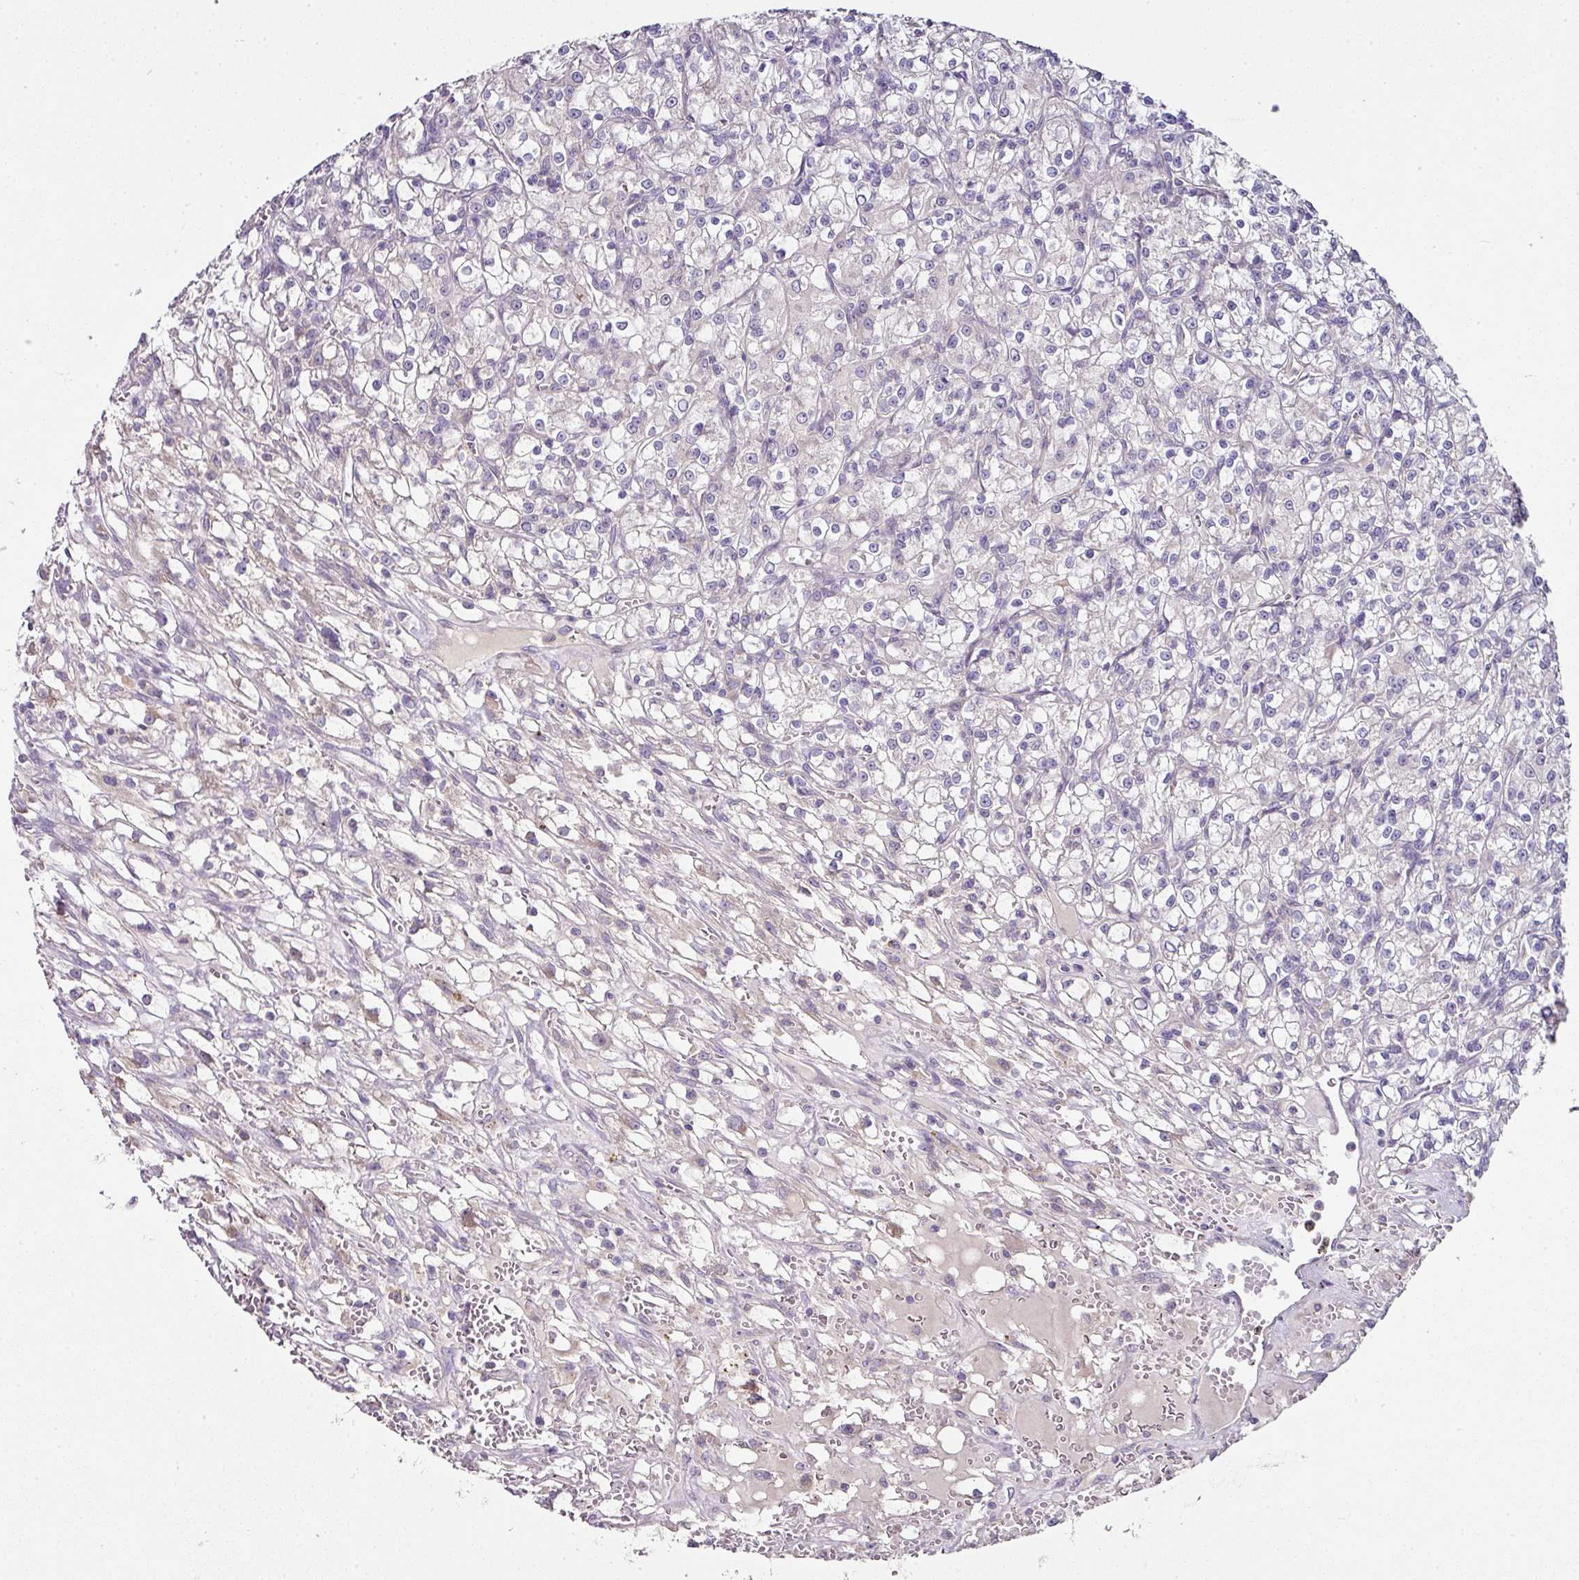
{"staining": {"intensity": "negative", "quantity": "none", "location": "none"}, "tissue": "renal cancer", "cell_type": "Tumor cells", "image_type": "cancer", "snomed": [{"axis": "morphology", "description": "Adenocarcinoma, NOS"}, {"axis": "topography", "description": "Kidney"}], "caption": "High magnification brightfield microscopy of renal cancer (adenocarcinoma) stained with DAB (brown) and counterstained with hematoxylin (blue): tumor cells show no significant positivity.", "gene": "SKIC2", "patient": {"sex": "female", "age": 59}}